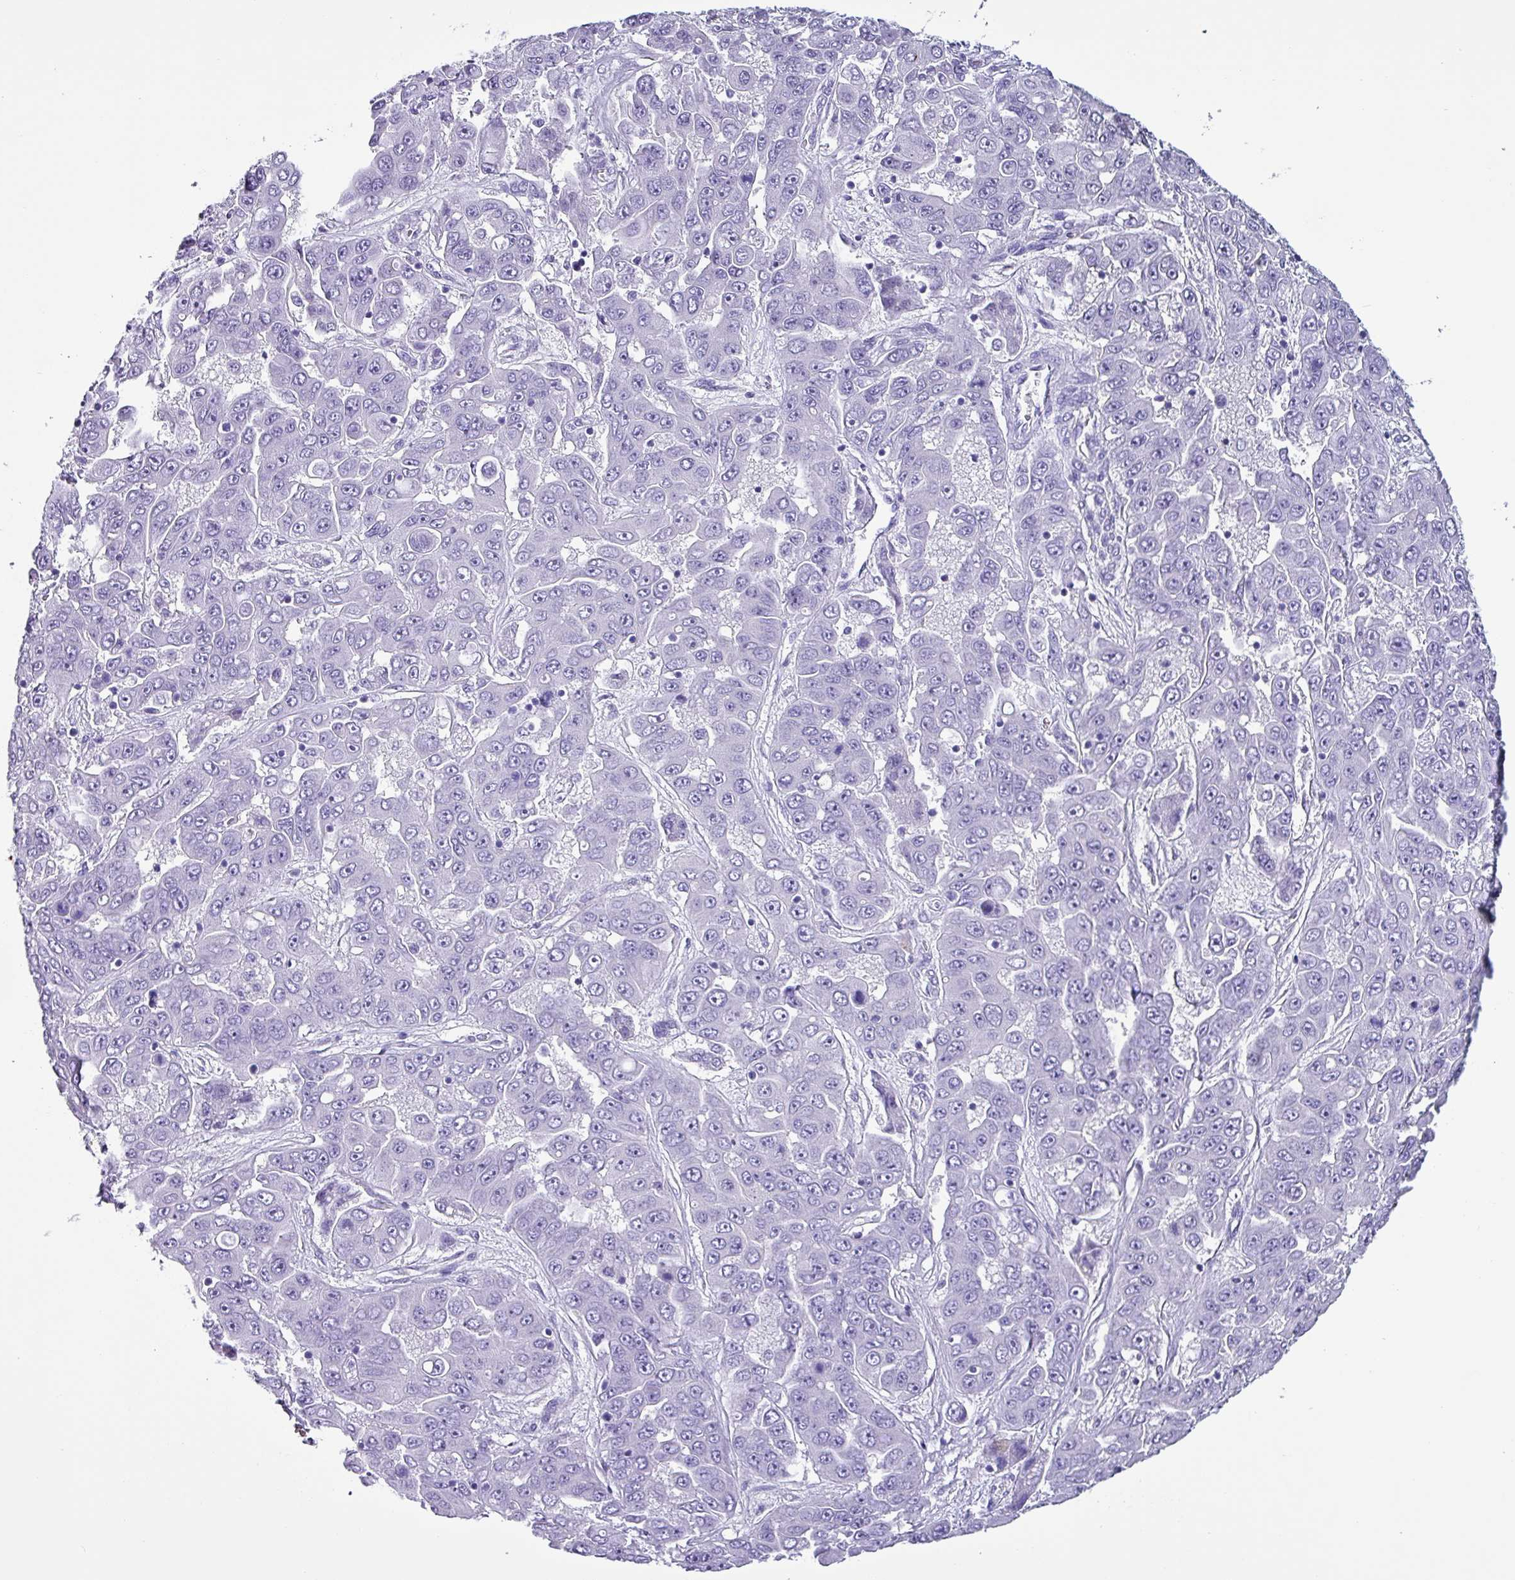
{"staining": {"intensity": "negative", "quantity": "none", "location": "none"}, "tissue": "liver cancer", "cell_type": "Tumor cells", "image_type": "cancer", "snomed": [{"axis": "morphology", "description": "Cholangiocarcinoma"}, {"axis": "topography", "description": "Liver"}], "caption": "Immunohistochemistry (IHC) histopathology image of liver cancer stained for a protein (brown), which exhibits no expression in tumor cells.", "gene": "KRT6C", "patient": {"sex": "female", "age": 52}}